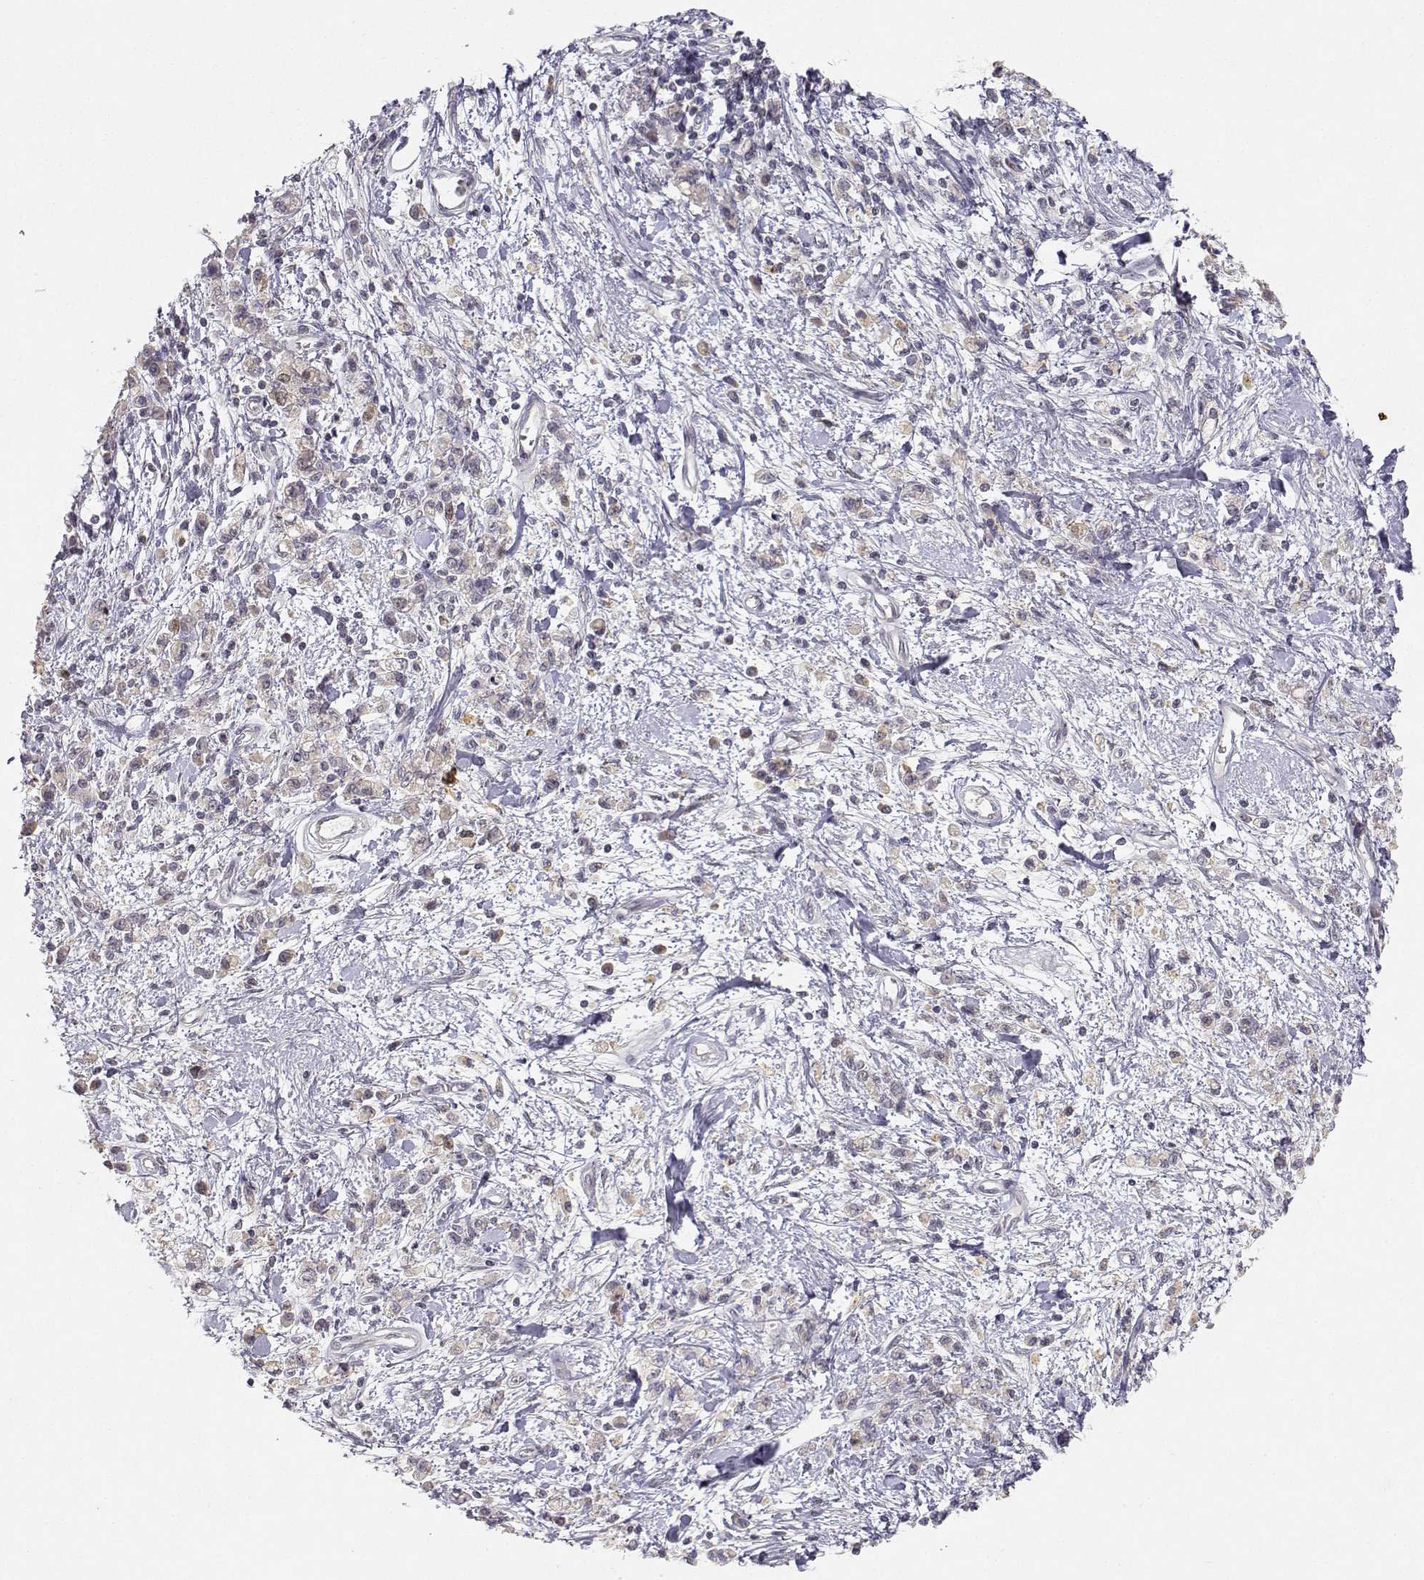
{"staining": {"intensity": "weak", "quantity": ">75%", "location": "cytoplasmic/membranous"}, "tissue": "stomach cancer", "cell_type": "Tumor cells", "image_type": "cancer", "snomed": [{"axis": "morphology", "description": "Adenocarcinoma, NOS"}, {"axis": "topography", "description": "Stomach"}], "caption": "IHC micrograph of human adenocarcinoma (stomach) stained for a protein (brown), which reveals low levels of weak cytoplasmic/membranous expression in about >75% of tumor cells.", "gene": "RAD51", "patient": {"sex": "male", "age": 77}}